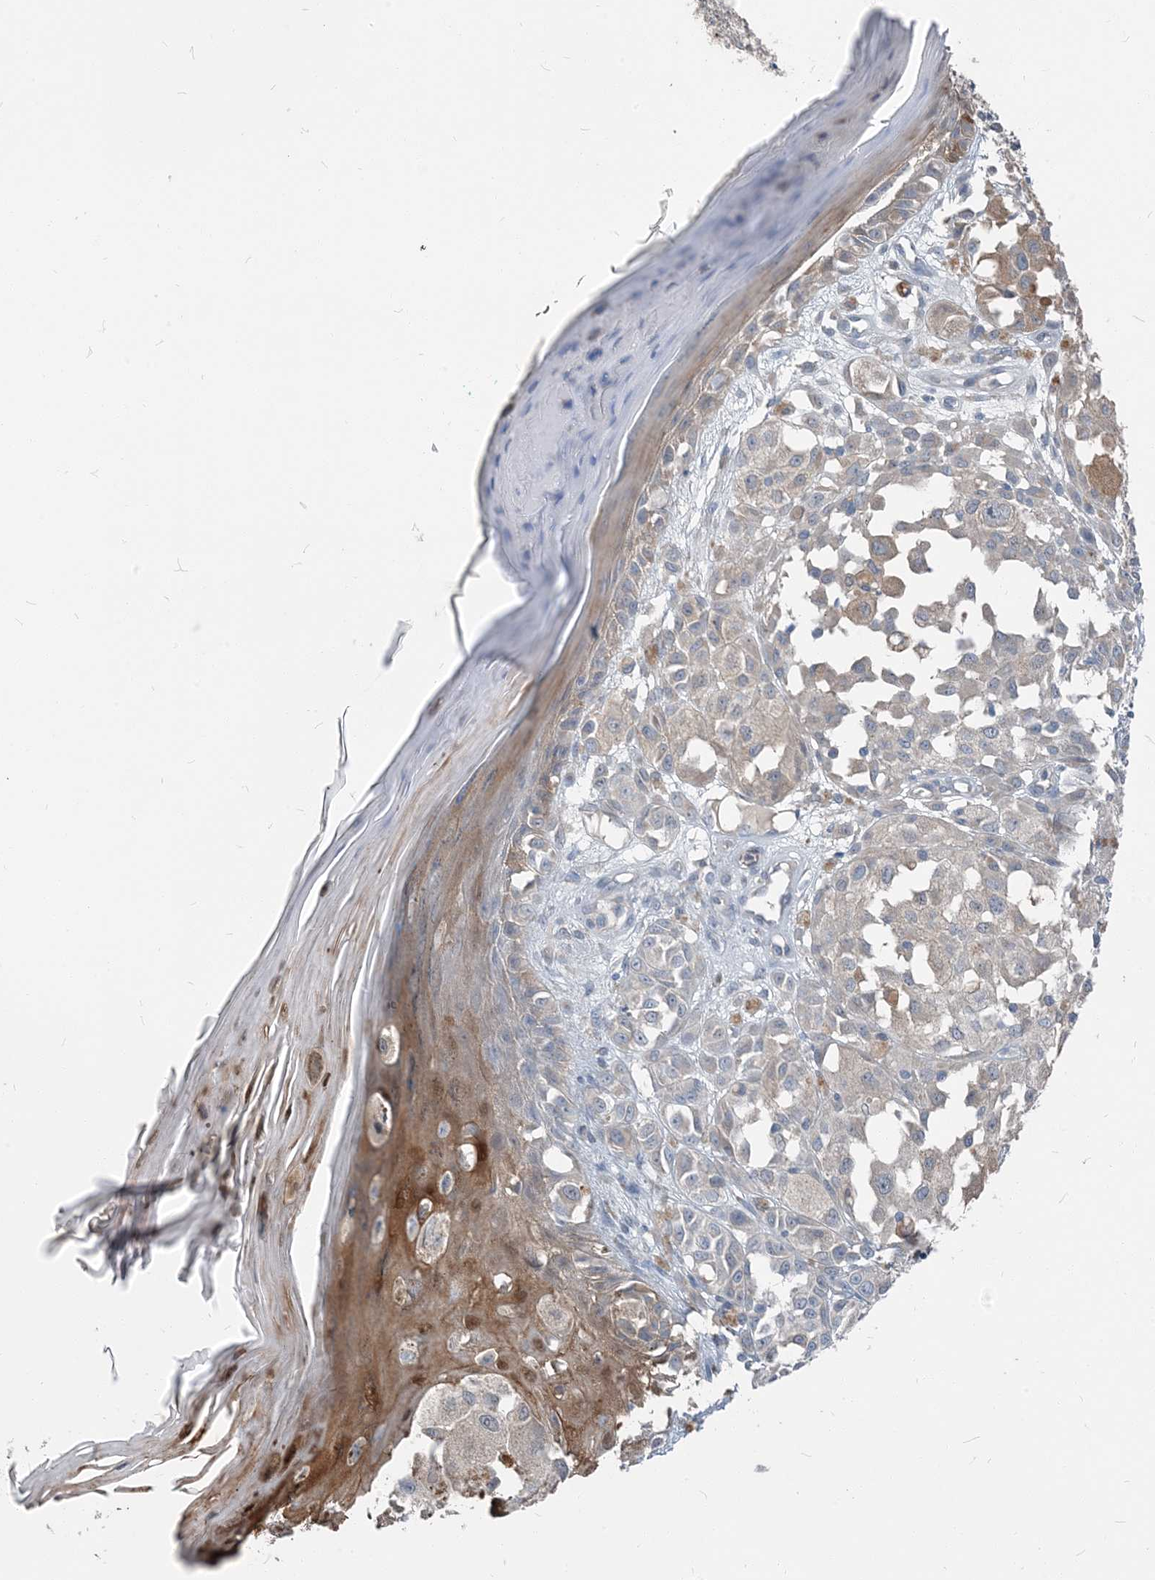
{"staining": {"intensity": "negative", "quantity": "none", "location": "none"}, "tissue": "melanoma", "cell_type": "Tumor cells", "image_type": "cancer", "snomed": [{"axis": "morphology", "description": "Malignant melanoma, NOS"}, {"axis": "topography", "description": "Skin of leg"}], "caption": "Melanoma was stained to show a protein in brown. There is no significant expression in tumor cells.", "gene": "NCOA7", "patient": {"sex": "female", "age": 72}}